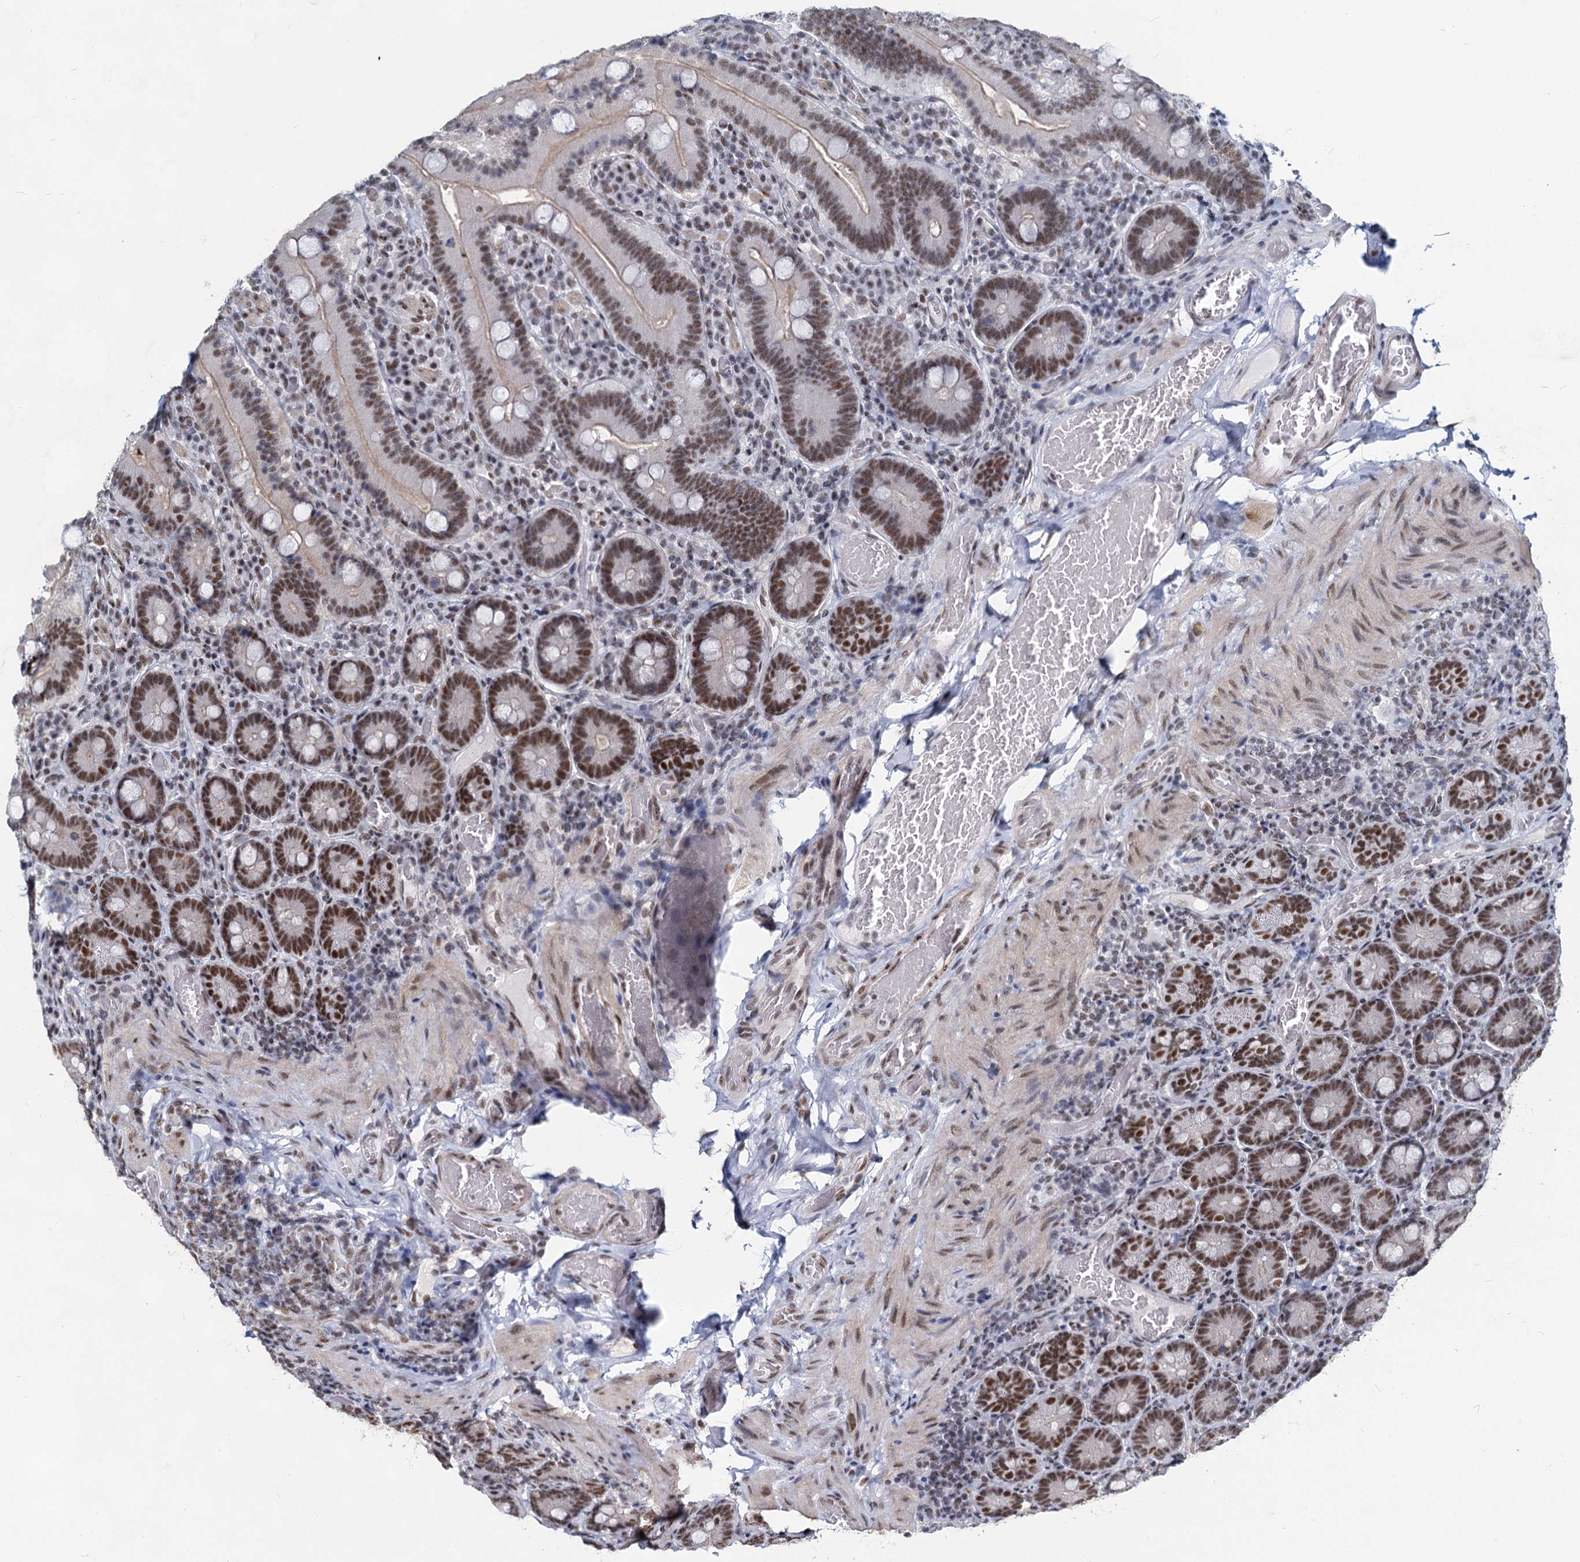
{"staining": {"intensity": "moderate", "quantity": ">75%", "location": "nuclear"}, "tissue": "duodenum", "cell_type": "Glandular cells", "image_type": "normal", "snomed": [{"axis": "morphology", "description": "Normal tissue, NOS"}, {"axis": "topography", "description": "Duodenum"}], "caption": "A brown stain labels moderate nuclear expression of a protein in glandular cells of benign duodenum. (IHC, brightfield microscopy, high magnification).", "gene": "METTL14", "patient": {"sex": "female", "age": 62}}